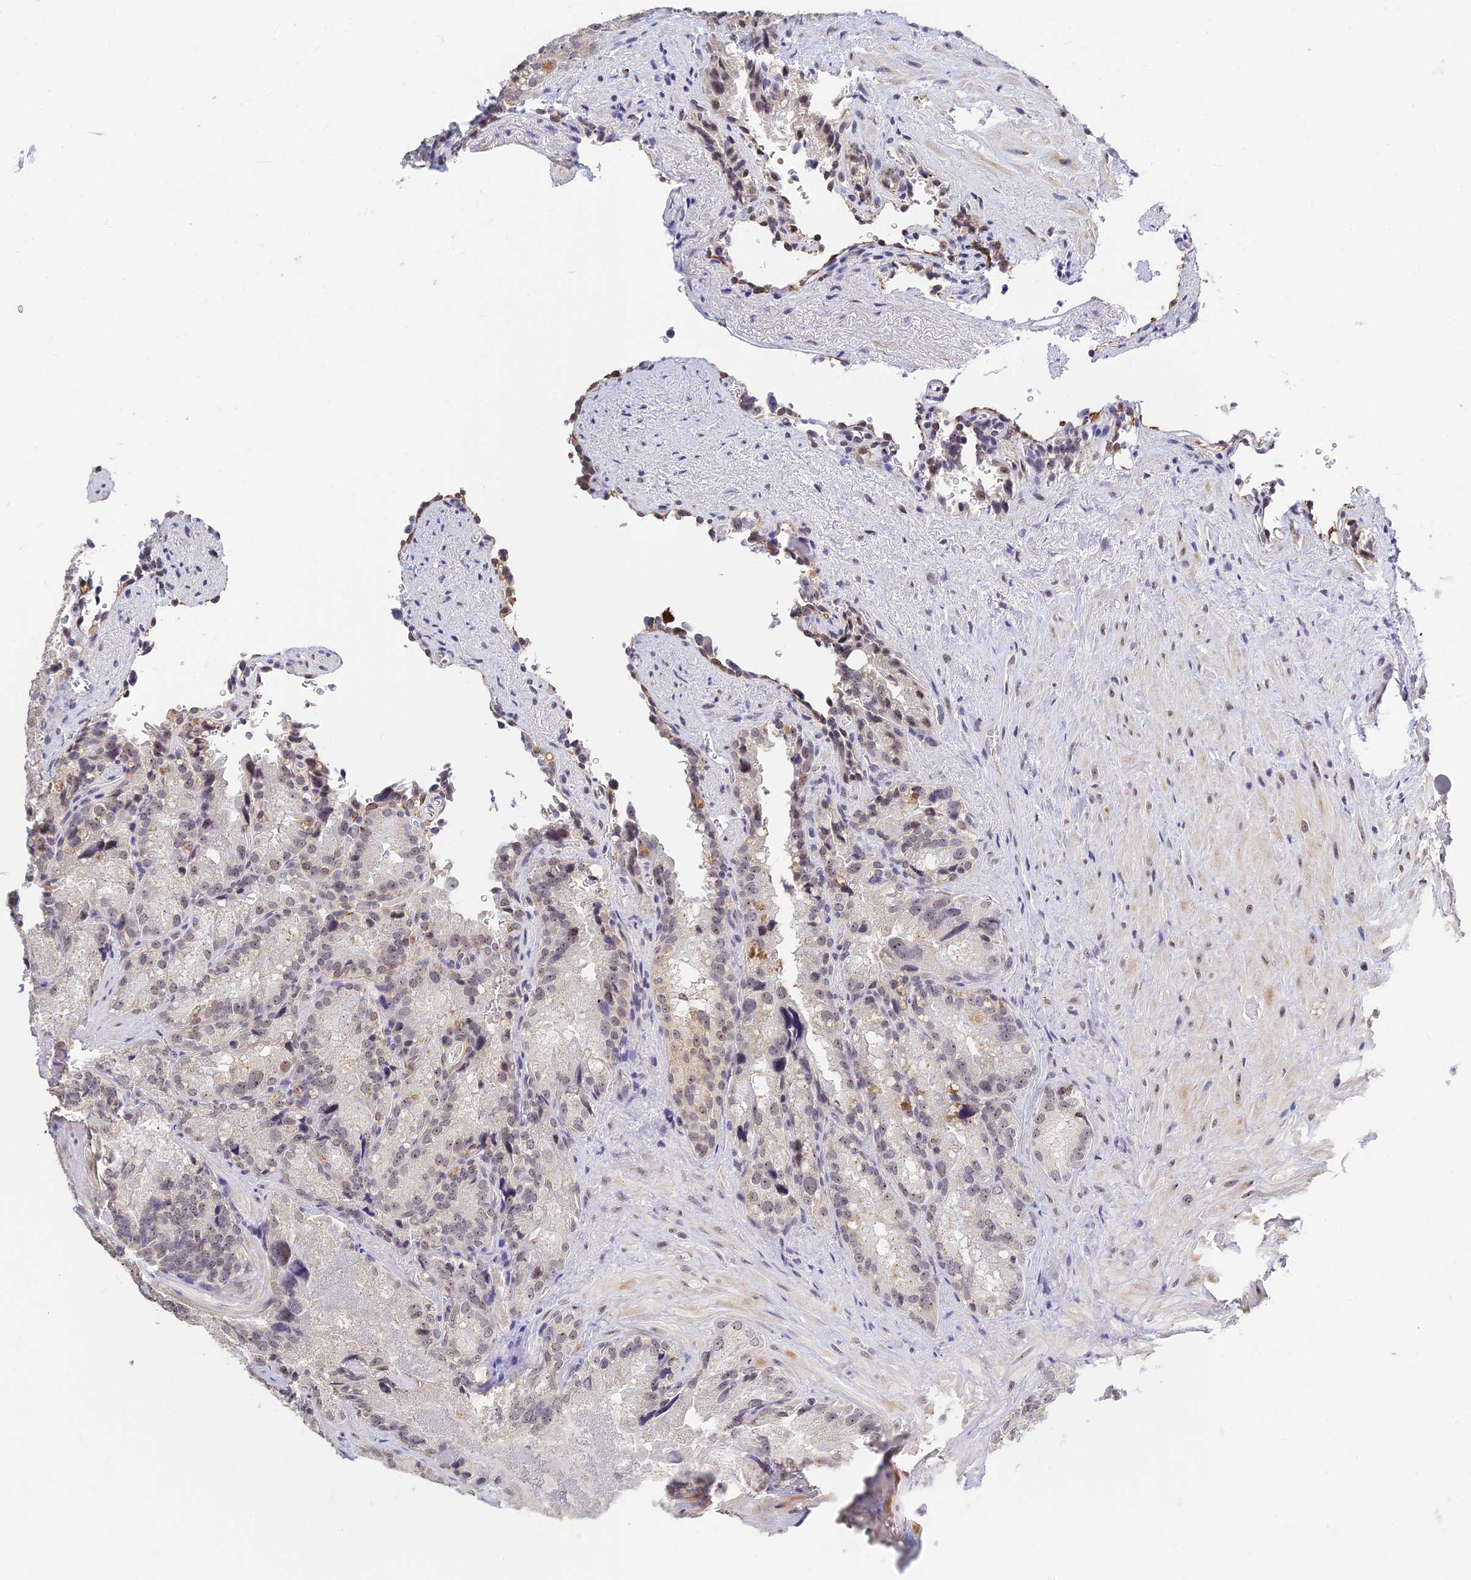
{"staining": {"intensity": "weak", "quantity": "<25%", "location": "nuclear"}, "tissue": "seminal vesicle", "cell_type": "Glandular cells", "image_type": "normal", "snomed": [{"axis": "morphology", "description": "Normal tissue, NOS"}, {"axis": "topography", "description": "Seminal veicle"}], "caption": "High magnification brightfield microscopy of benign seminal vesicle stained with DAB (brown) and counterstained with hematoxylin (blue): glandular cells show no significant staining. (DAB (3,3'-diaminobenzidine) immunohistochemistry (IHC) visualized using brightfield microscopy, high magnification).", "gene": "POLR1G", "patient": {"sex": "male", "age": 62}}